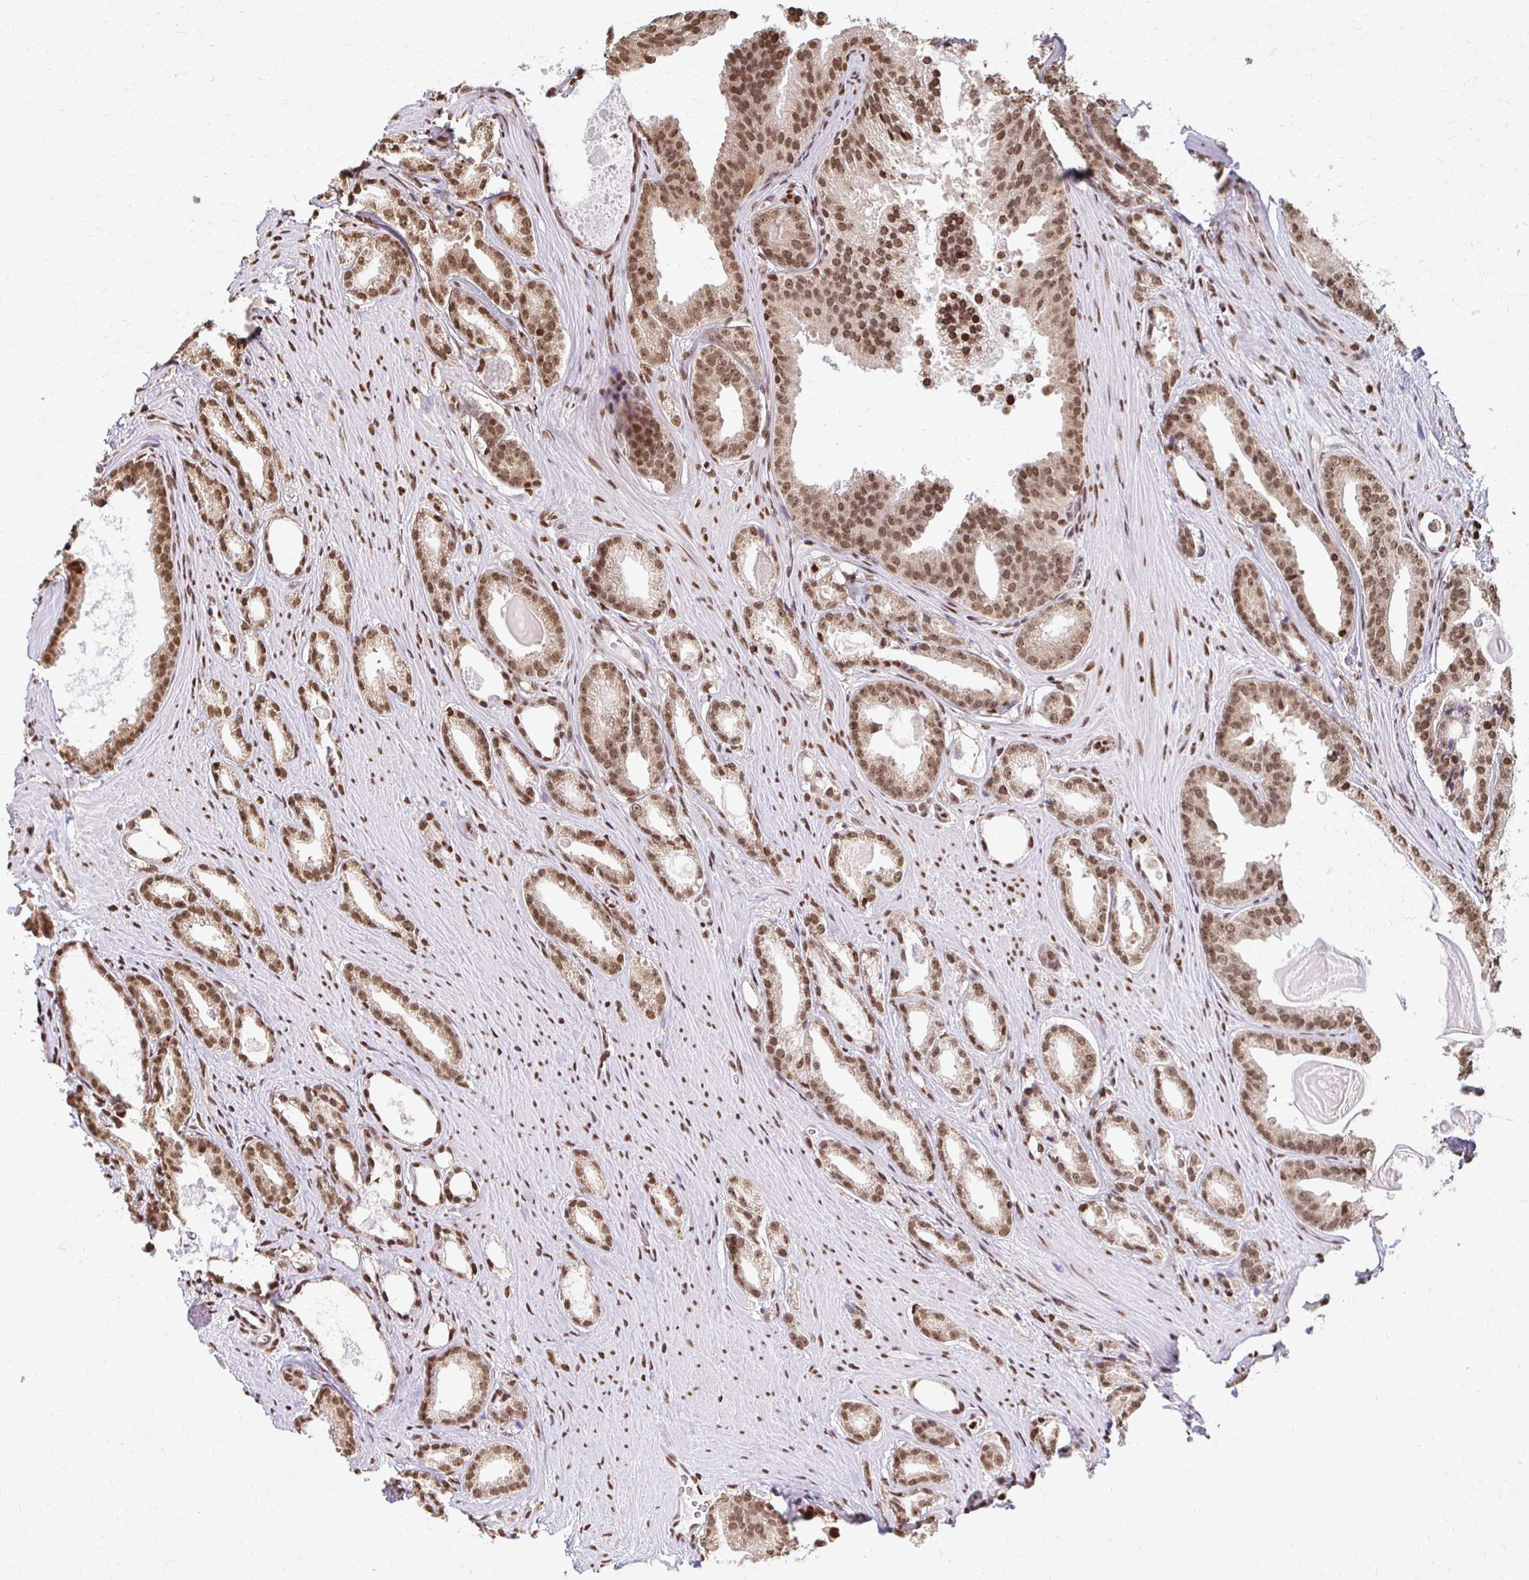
{"staining": {"intensity": "moderate", "quantity": ">75%", "location": "cytoplasmic/membranous,nuclear"}, "tissue": "prostate cancer", "cell_type": "Tumor cells", "image_type": "cancer", "snomed": [{"axis": "morphology", "description": "Adenocarcinoma, Low grade"}, {"axis": "topography", "description": "Prostate"}], "caption": "Immunohistochemical staining of human prostate adenocarcinoma (low-grade) displays moderate cytoplasmic/membranous and nuclear protein expression in approximately >75% of tumor cells. (DAB (3,3'-diaminobenzidine) IHC with brightfield microscopy, high magnification).", "gene": "HOXA9", "patient": {"sex": "male", "age": 65}}